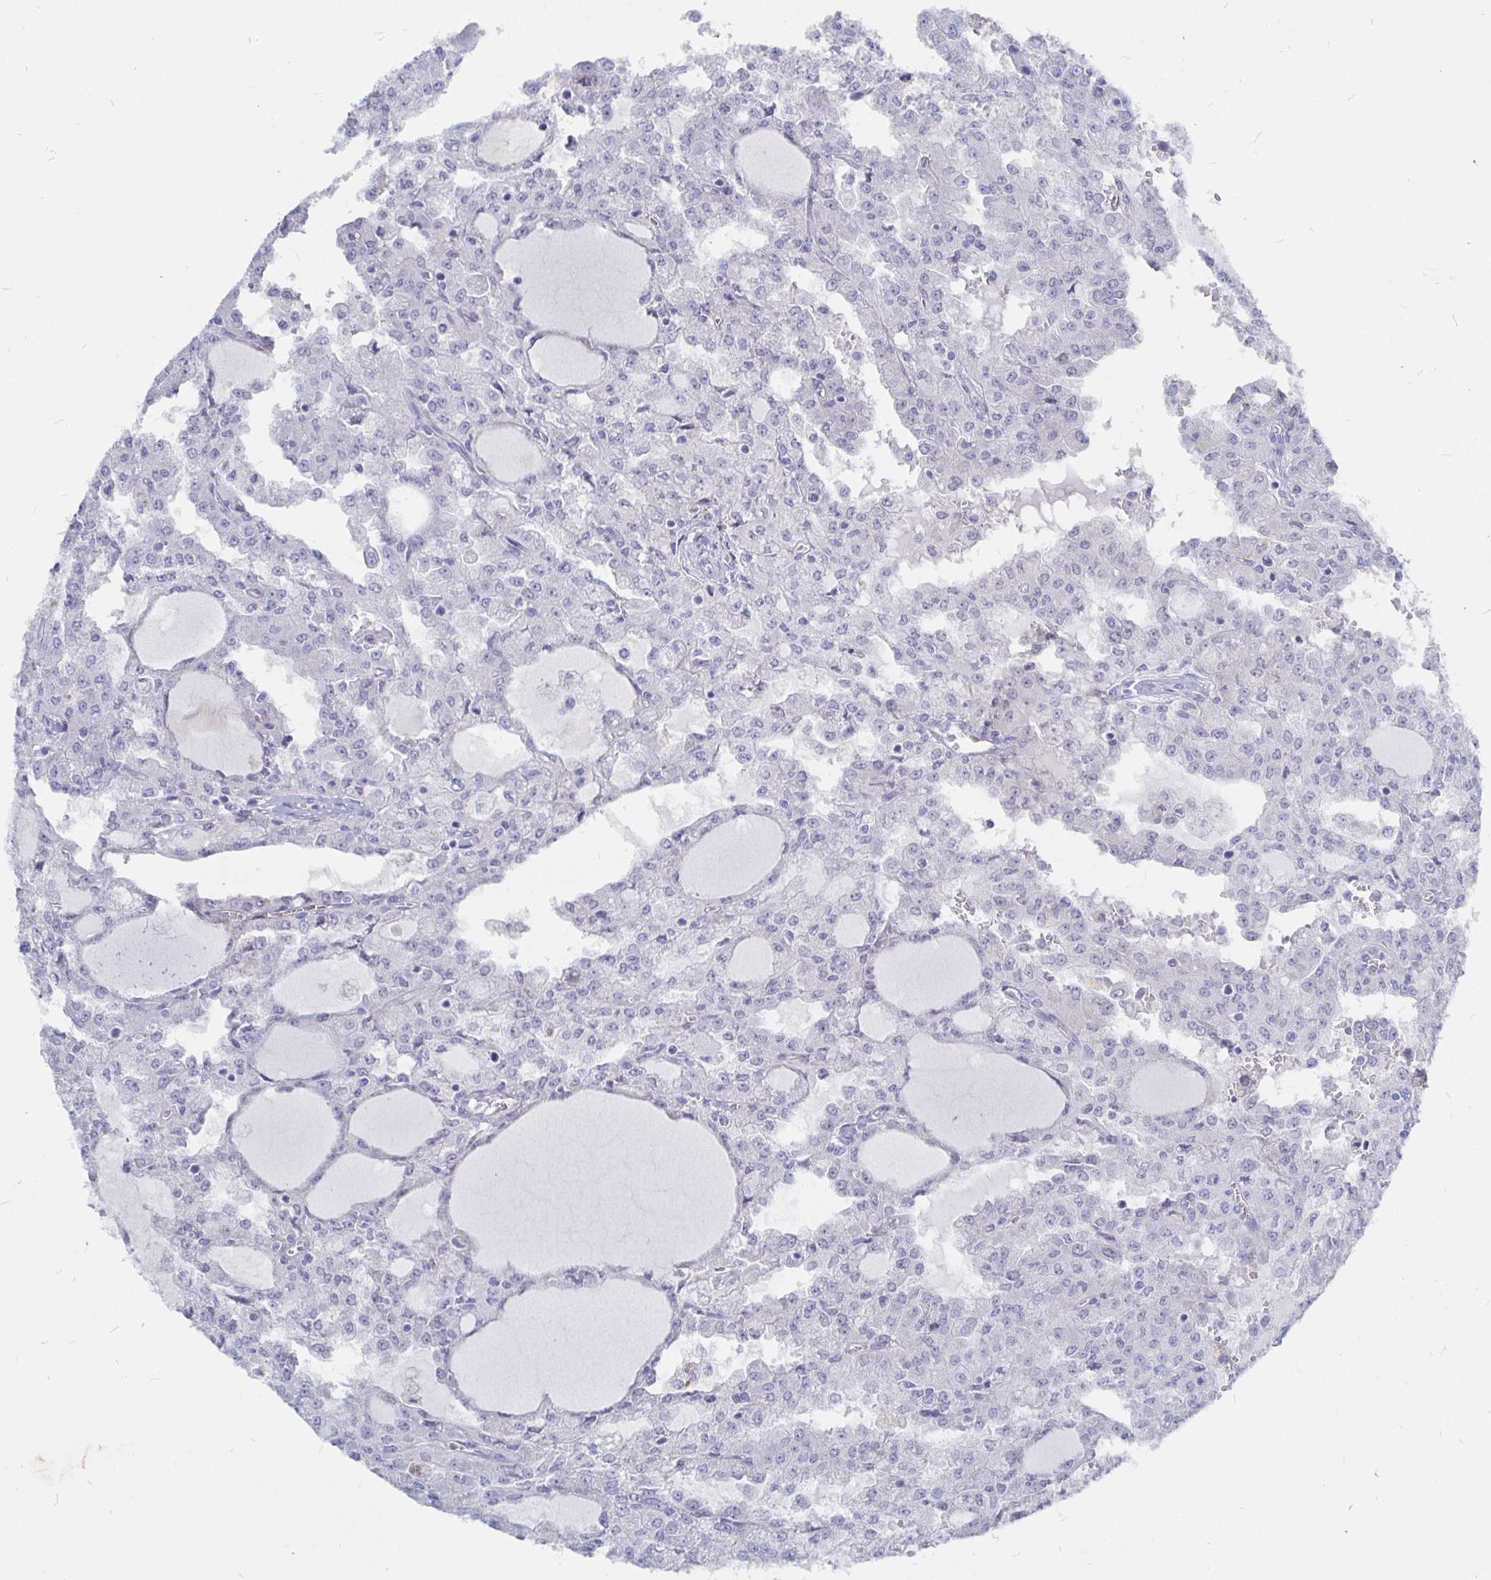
{"staining": {"intensity": "negative", "quantity": "none", "location": "none"}, "tissue": "head and neck cancer", "cell_type": "Tumor cells", "image_type": "cancer", "snomed": [{"axis": "morphology", "description": "Adenocarcinoma, NOS"}, {"axis": "topography", "description": "Head-Neck"}], "caption": "The IHC histopathology image has no significant positivity in tumor cells of head and neck cancer (adenocarcinoma) tissue.", "gene": "COX16", "patient": {"sex": "male", "age": 64}}